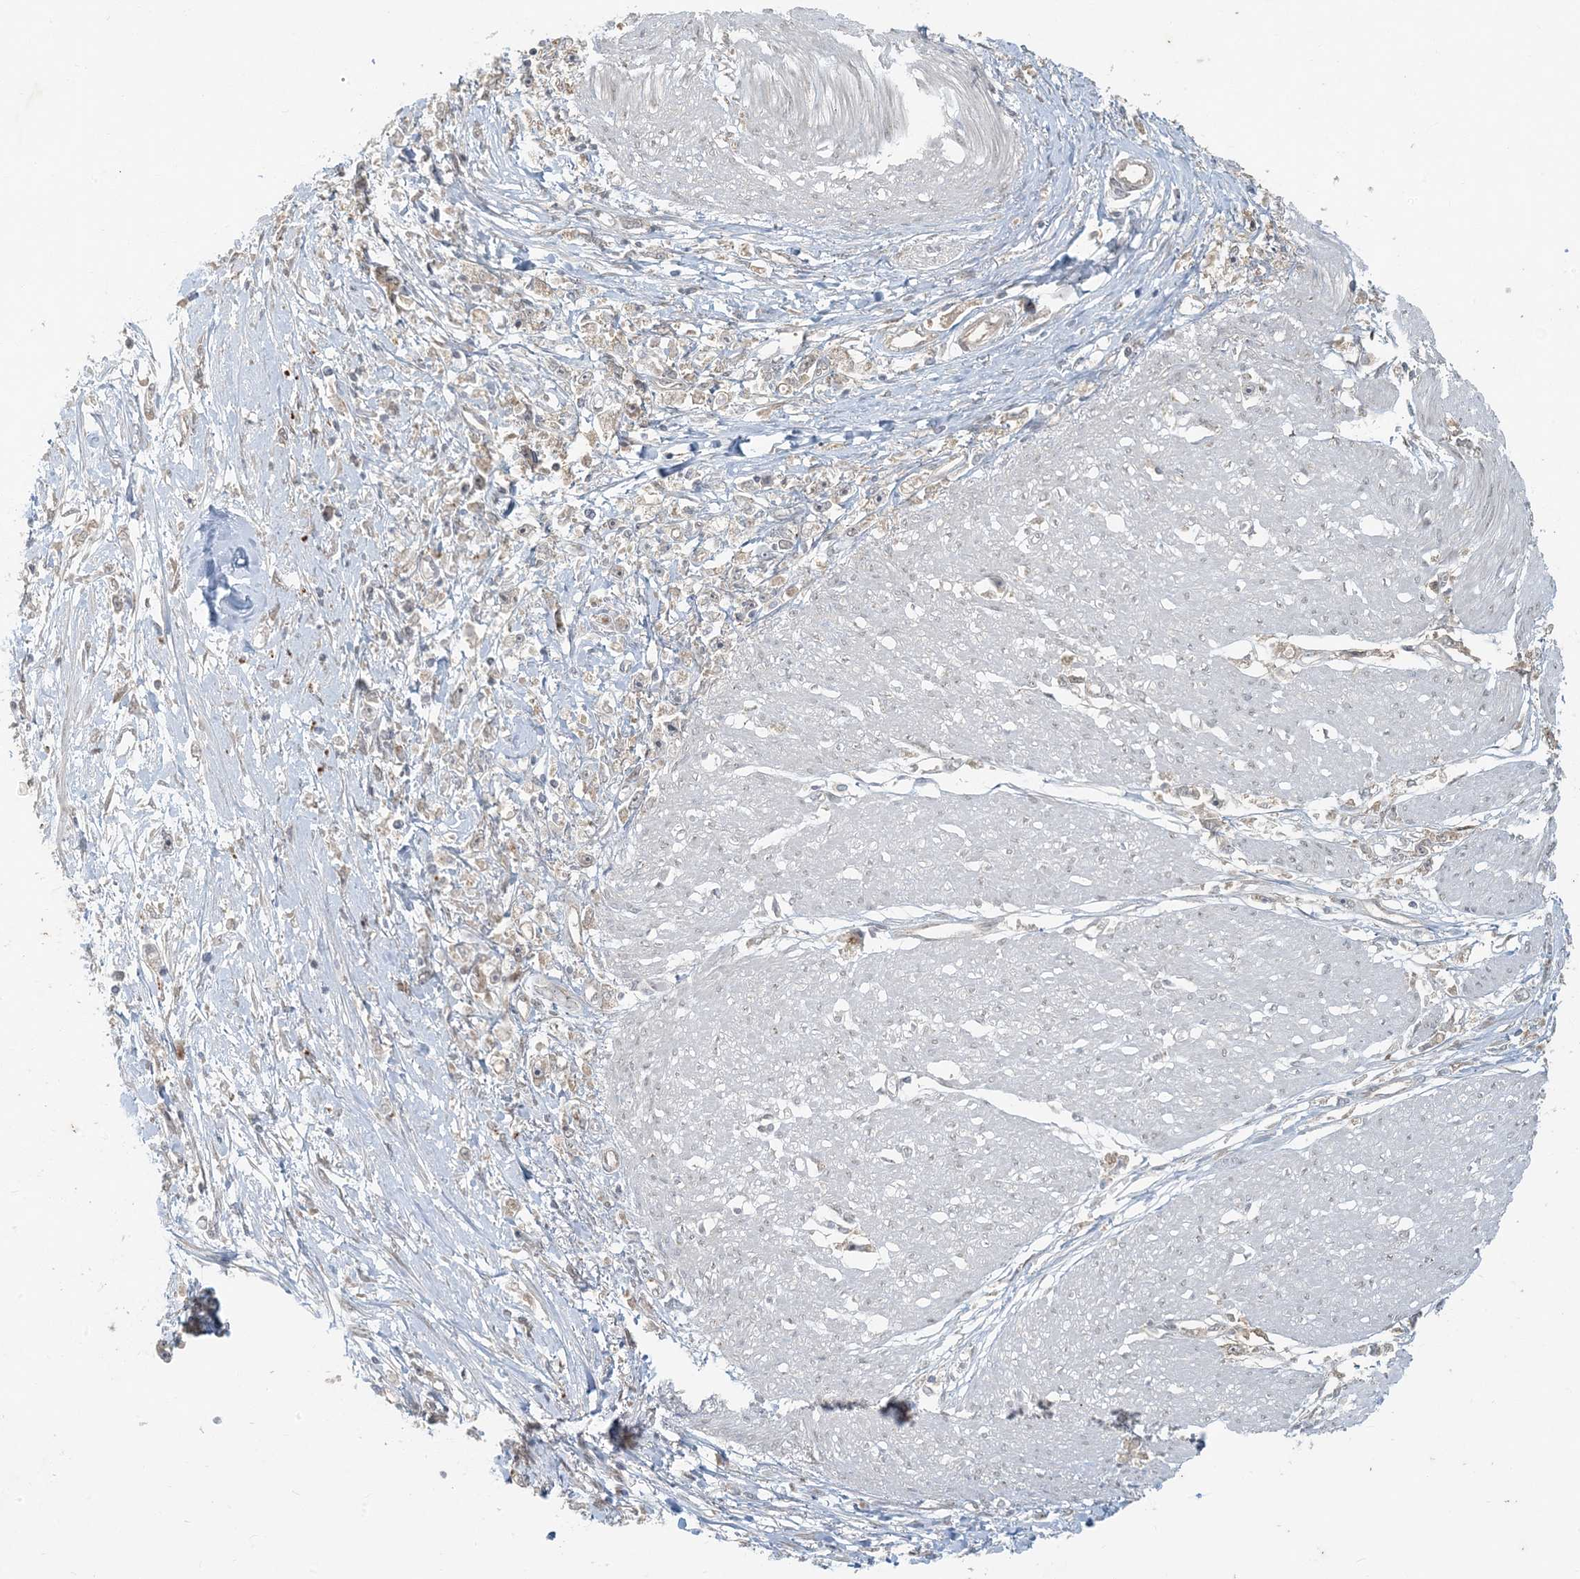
{"staining": {"intensity": "weak", "quantity": "25%-75%", "location": "cytoplasmic/membranous"}, "tissue": "stomach cancer", "cell_type": "Tumor cells", "image_type": "cancer", "snomed": [{"axis": "morphology", "description": "Adenocarcinoma, NOS"}, {"axis": "topography", "description": "Stomach"}], "caption": "Tumor cells show low levels of weak cytoplasmic/membranous expression in approximately 25%-75% of cells in adenocarcinoma (stomach).", "gene": "BCORL1", "patient": {"sex": "female", "age": 59}}